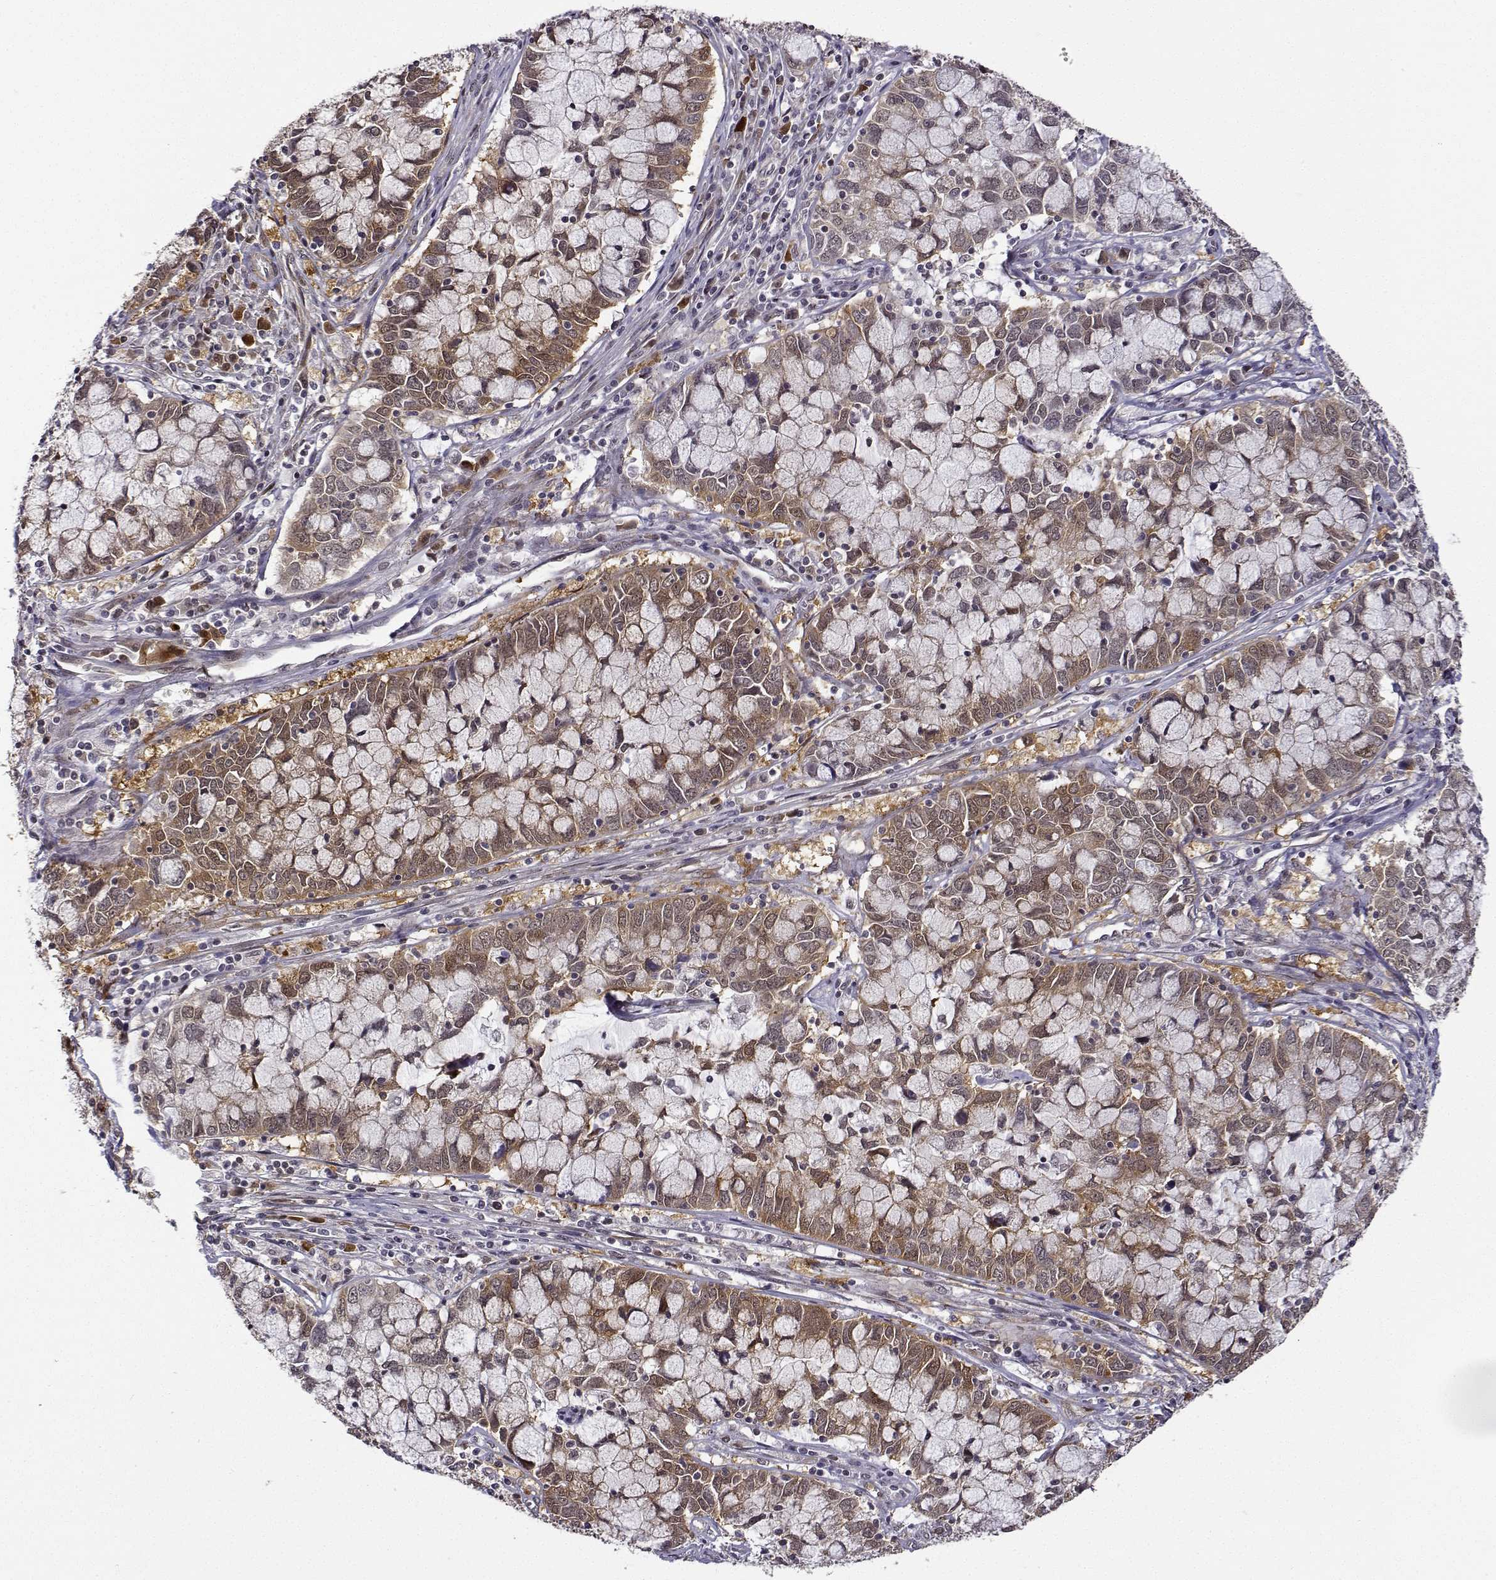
{"staining": {"intensity": "moderate", "quantity": "25%-75%", "location": "cytoplasmic/membranous,nuclear"}, "tissue": "cervical cancer", "cell_type": "Tumor cells", "image_type": "cancer", "snomed": [{"axis": "morphology", "description": "Adenocarcinoma, NOS"}, {"axis": "topography", "description": "Cervix"}], "caption": "An image of human adenocarcinoma (cervical) stained for a protein demonstrates moderate cytoplasmic/membranous and nuclear brown staining in tumor cells.", "gene": "PHGDH", "patient": {"sex": "female", "age": 40}}